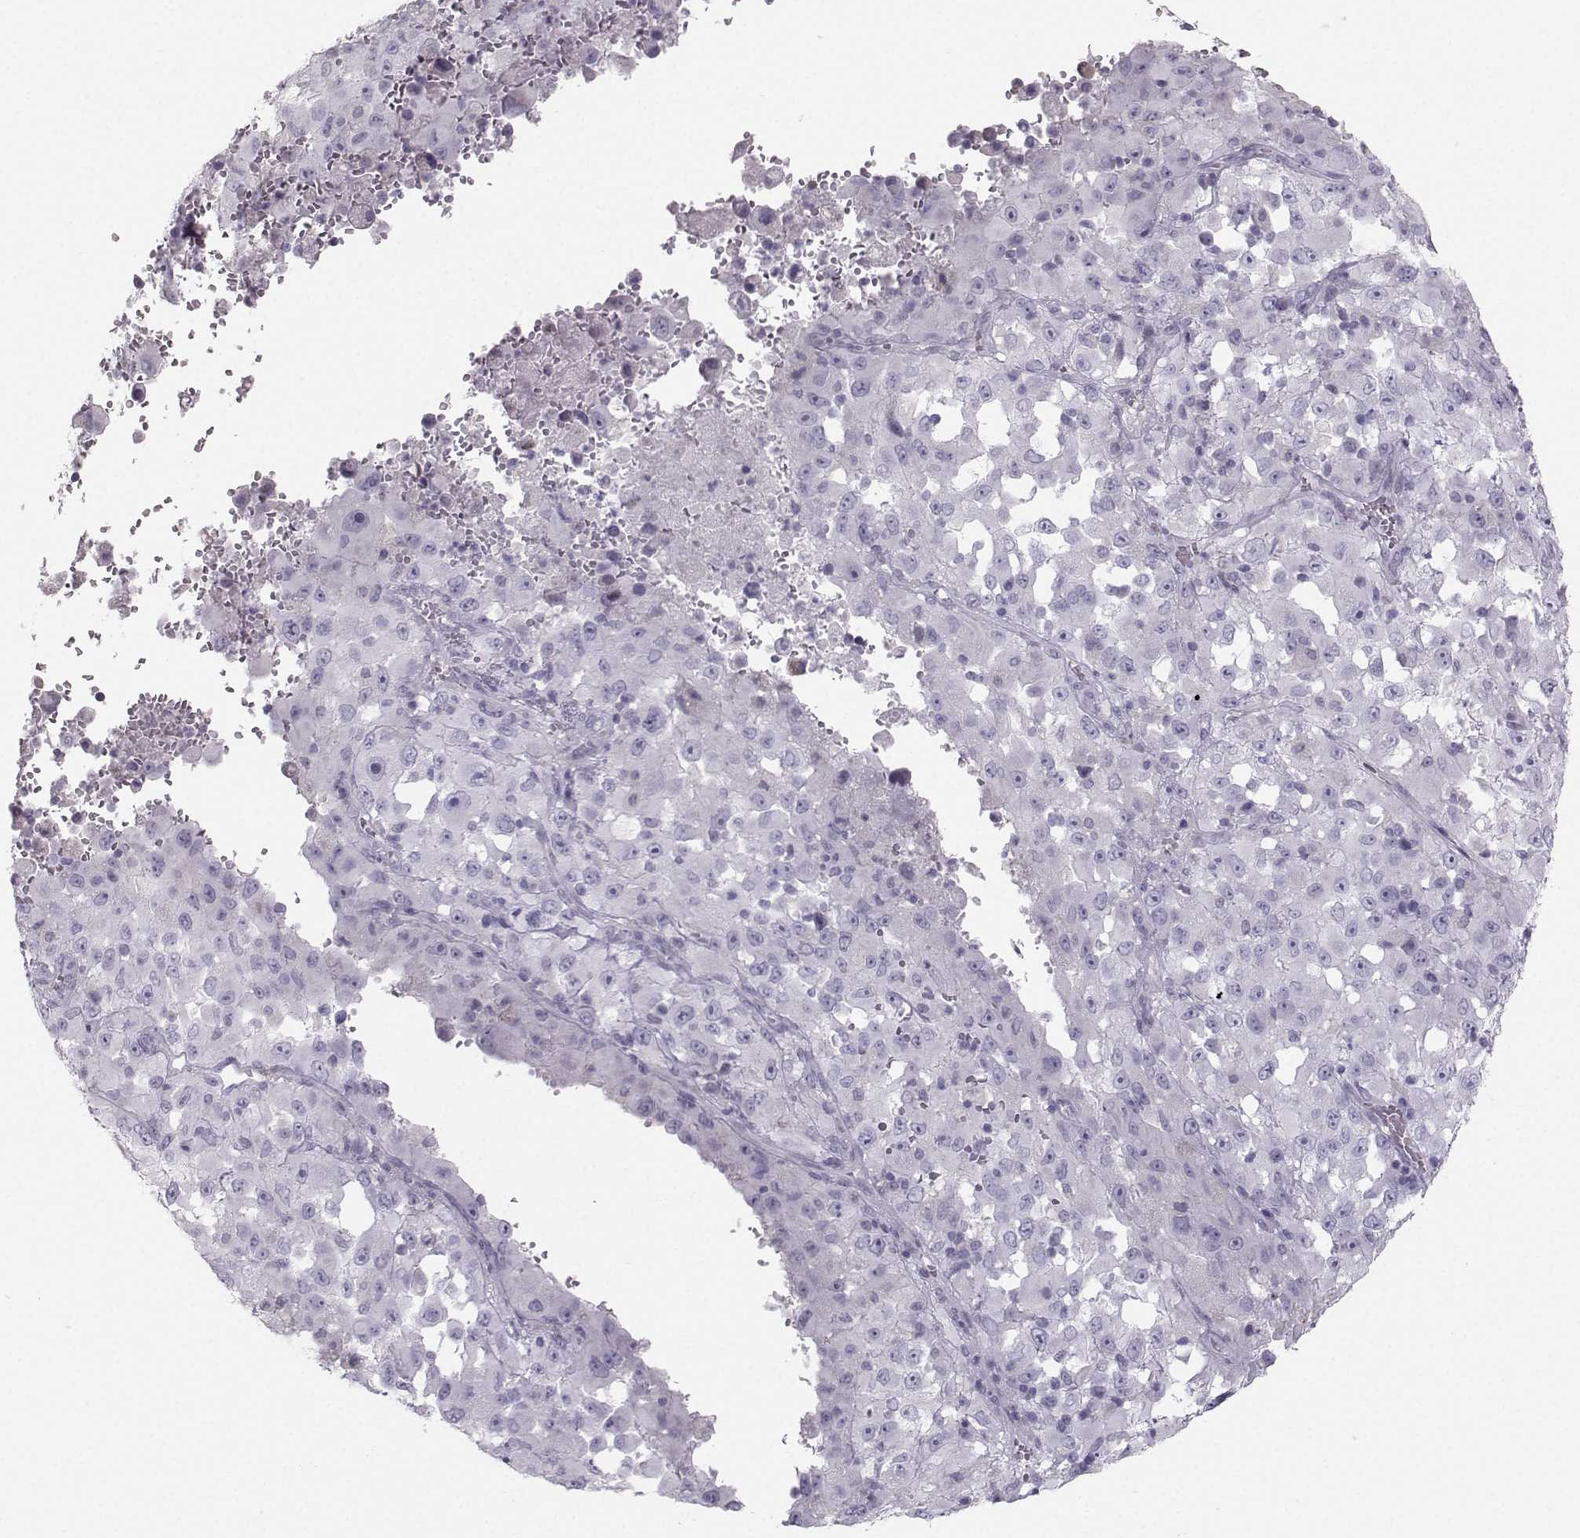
{"staining": {"intensity": "negative", "quantity": "none", "location": "none"}, "tissue": "melanoma", "cell_type": "Tumor cells", "image_type": "cancer", "snomed": [{"axis": "morphology", "description": "Malignant melanoma, Metastatic site"}, {"axis": "topography", "description": "Soft tissue"}], "caption": "The immunohistochemistry photomicrograph has no significant staining in tumor cells of melanoma tissue. The staining is performed using DAB brown chromogen with nuclei counter-stained in using hematoxylin.", "gene": "CASR", "patient": {"sex": "male", "age": 50}}